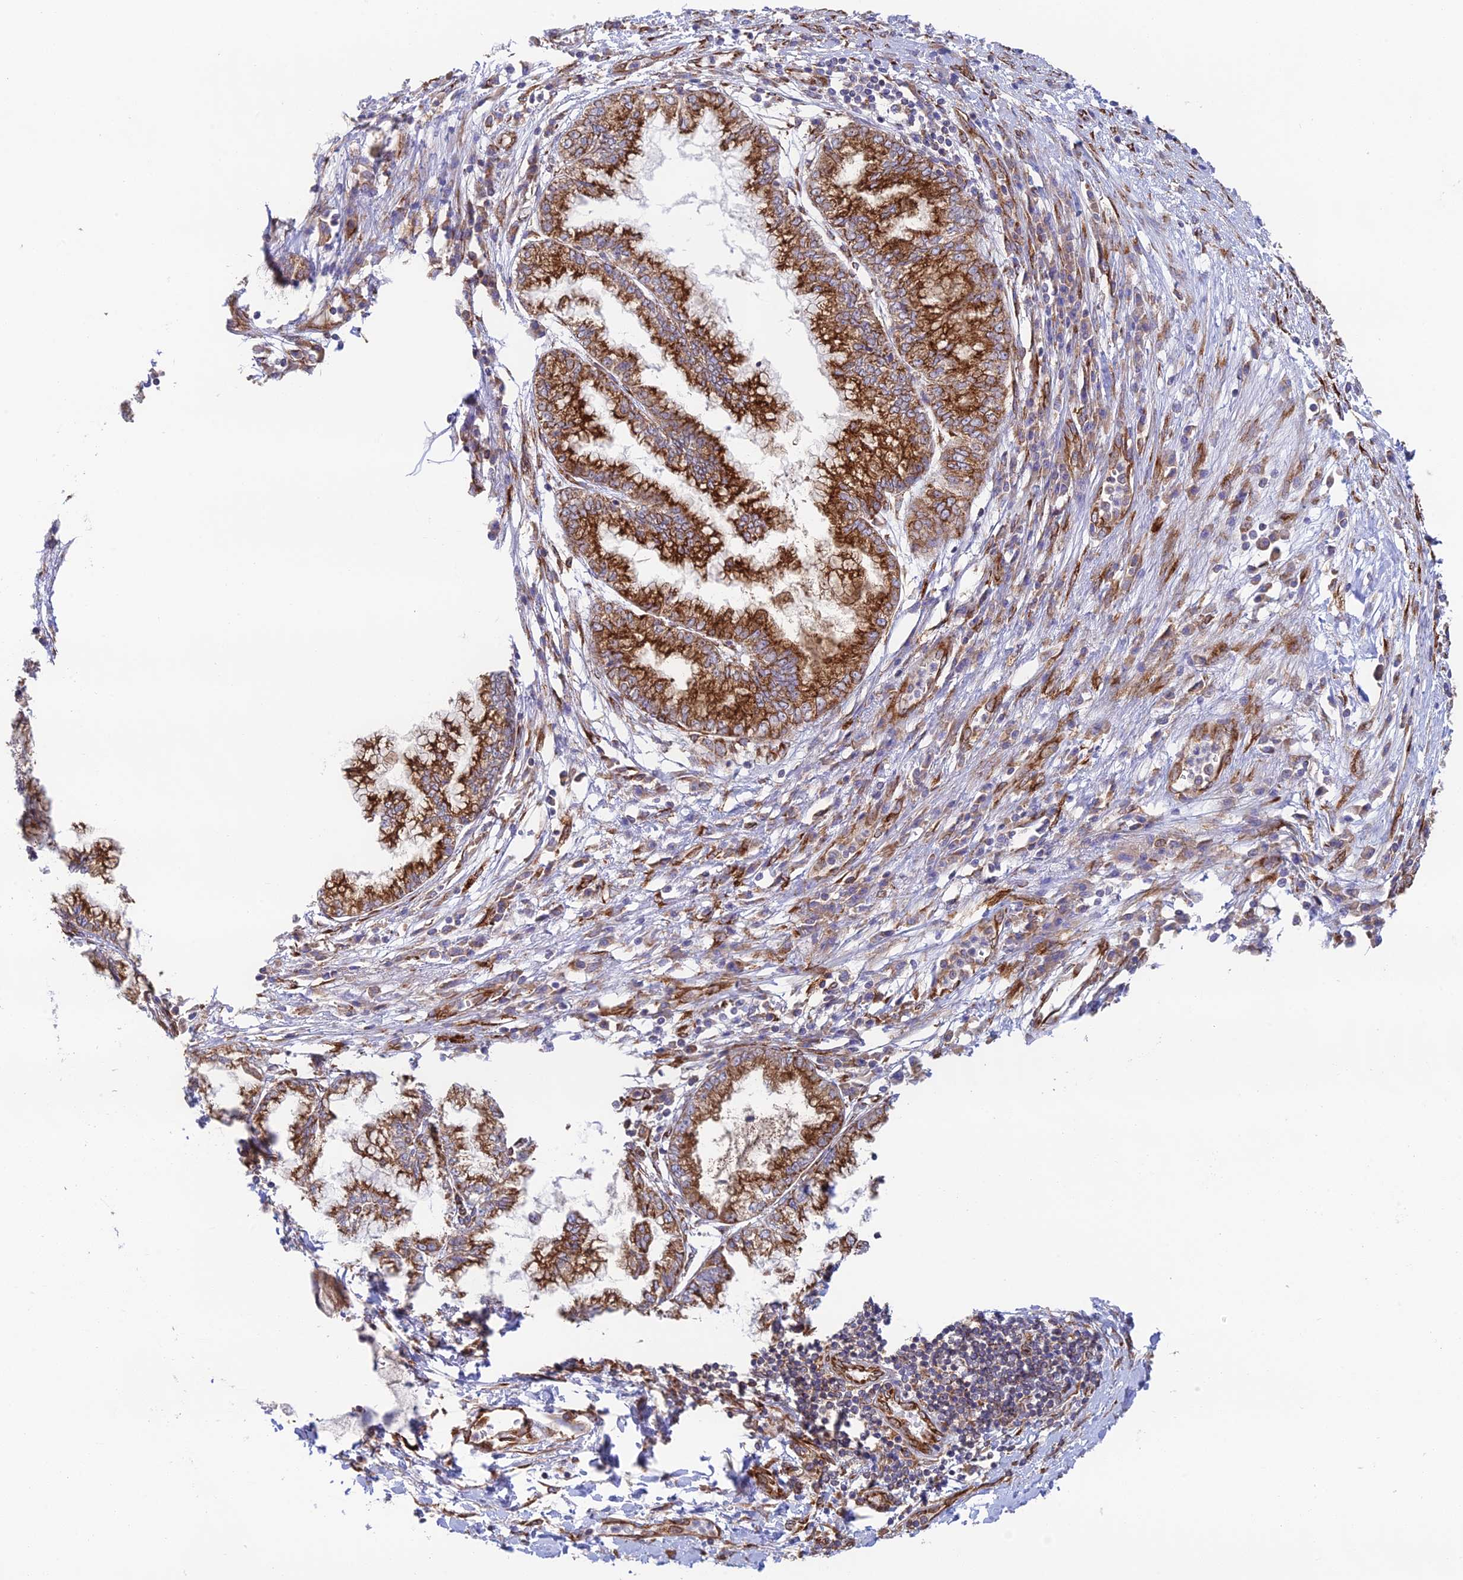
{"staining": {"intensity": "strong", "quantity": ">75%", "location": "cytoplasmic/membranous"}, "tissue": "pancreatic cancer", "cell_type": "Tumor cells", "image_type": "cancer", "snomed": [{"axis": "morphology", "description": "Adenocarcinoma, NOS"}, {"axis": "topography", "description": "Pancreas"}], "caption": "The image shows staining of adenocarcinoma (pancreatic), revealing strong cytoplasmic/membranous protein expression (brown color) within tumor cells.", "gene": "CCDC69", "patient": {"sex": "male", "age": 73}}